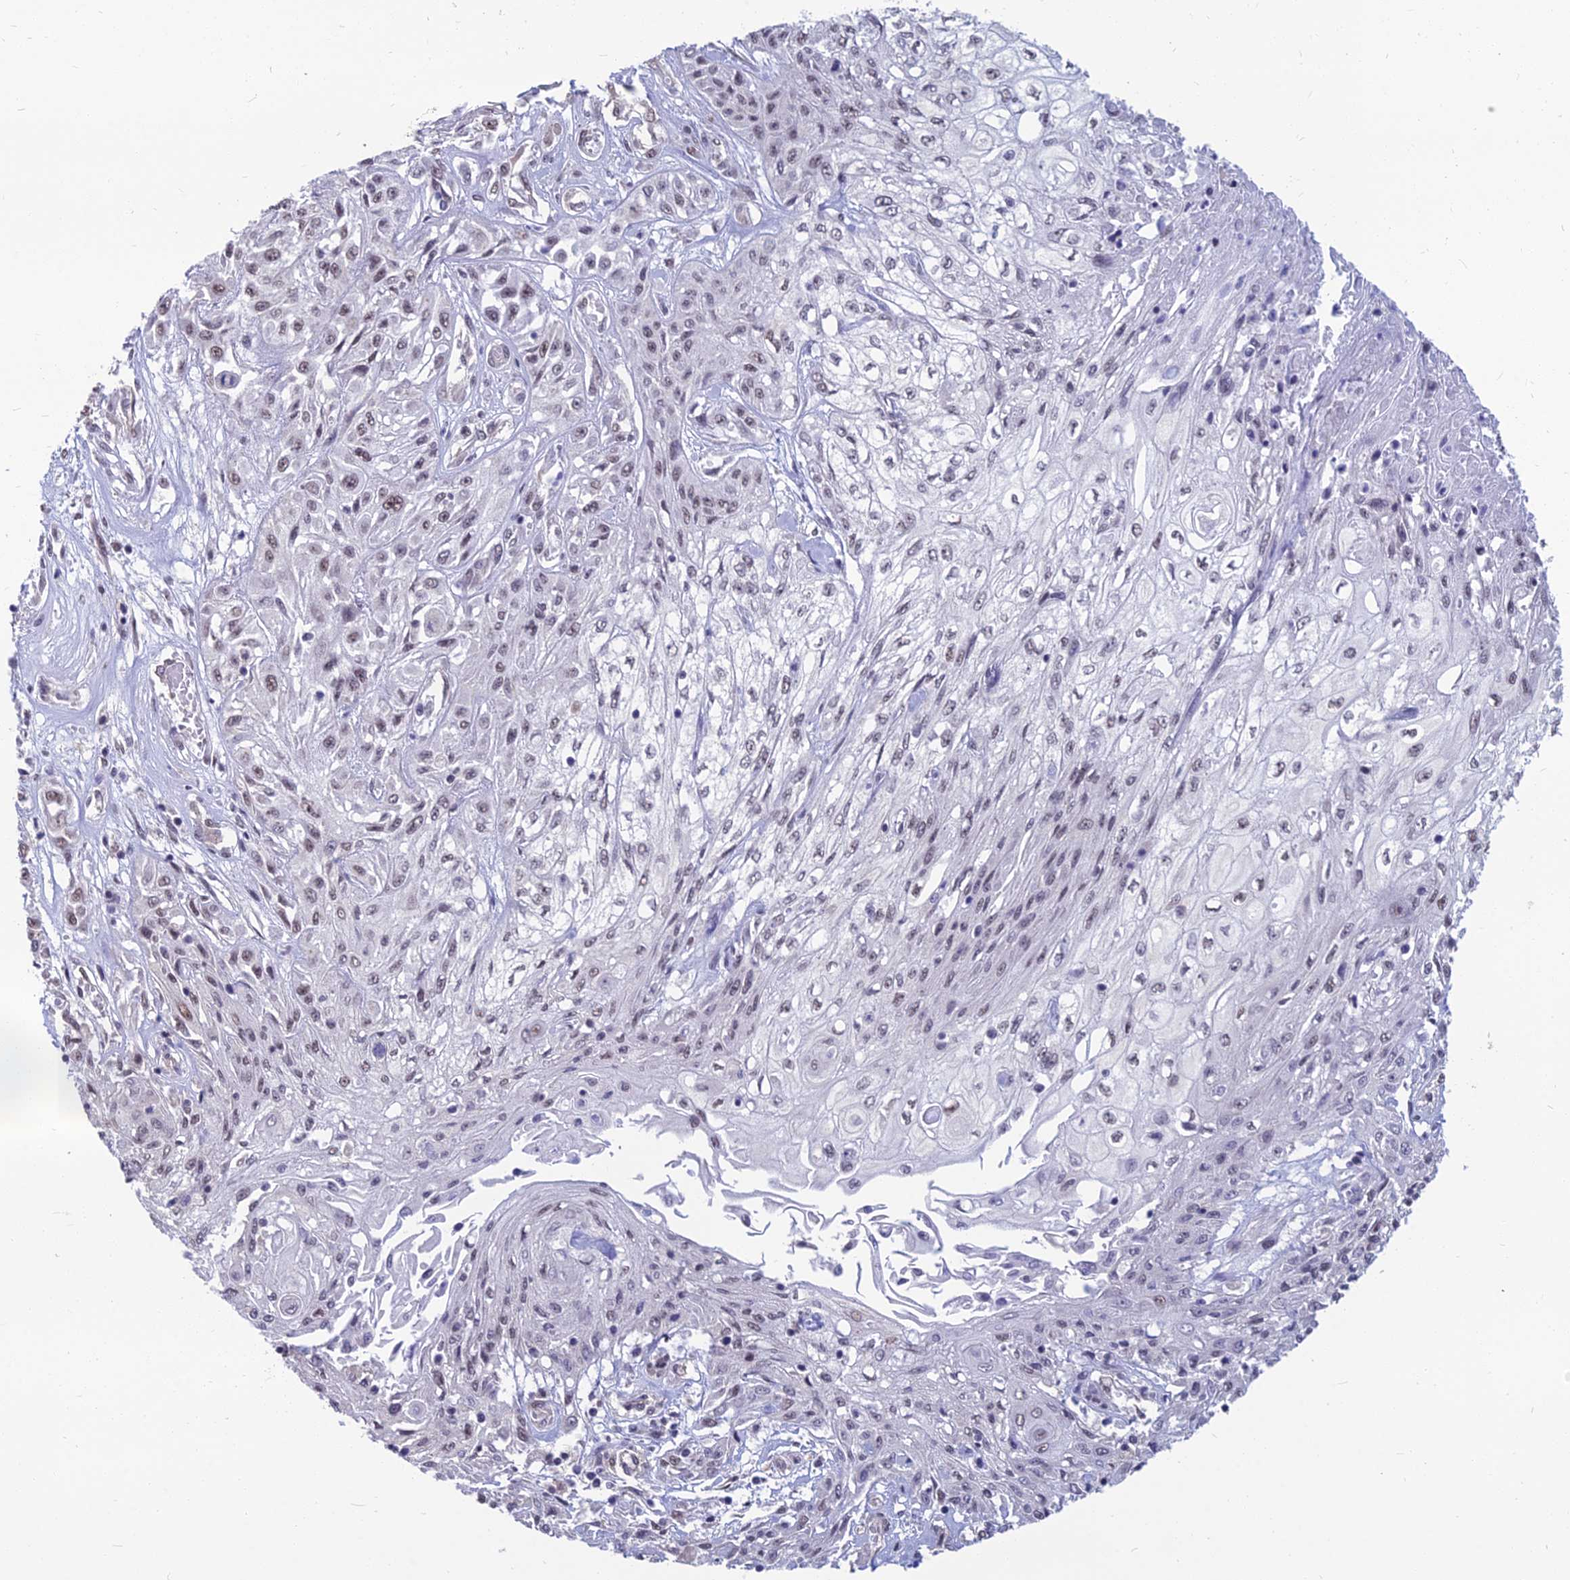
{"staining": {"intensity": "weak", "quantity": "25%-75%", "location": "nuclear"}, "tissue": "skin cancer", "cell_type": "Tumor cells", "image_type": "cancer", "snomed": [{"axis": "morphology", "description": "Squamous cell carcinoma, NOS"}, {"axis": "morphology", "description": "Squamous cell carcinoma, metastatic, NOS"}, {"axis": "topography", "description": "Skin"}, {"axis": "topography", "description": "Lymph node"}], "caption": "Skin cancer tissue demonstrates weak nuclear staining in about 25%-75% of tumor cells, visualized by immunohistochemistry.", "gene": "SRSF7", "patient": {"sex": "male", "age": 75}}